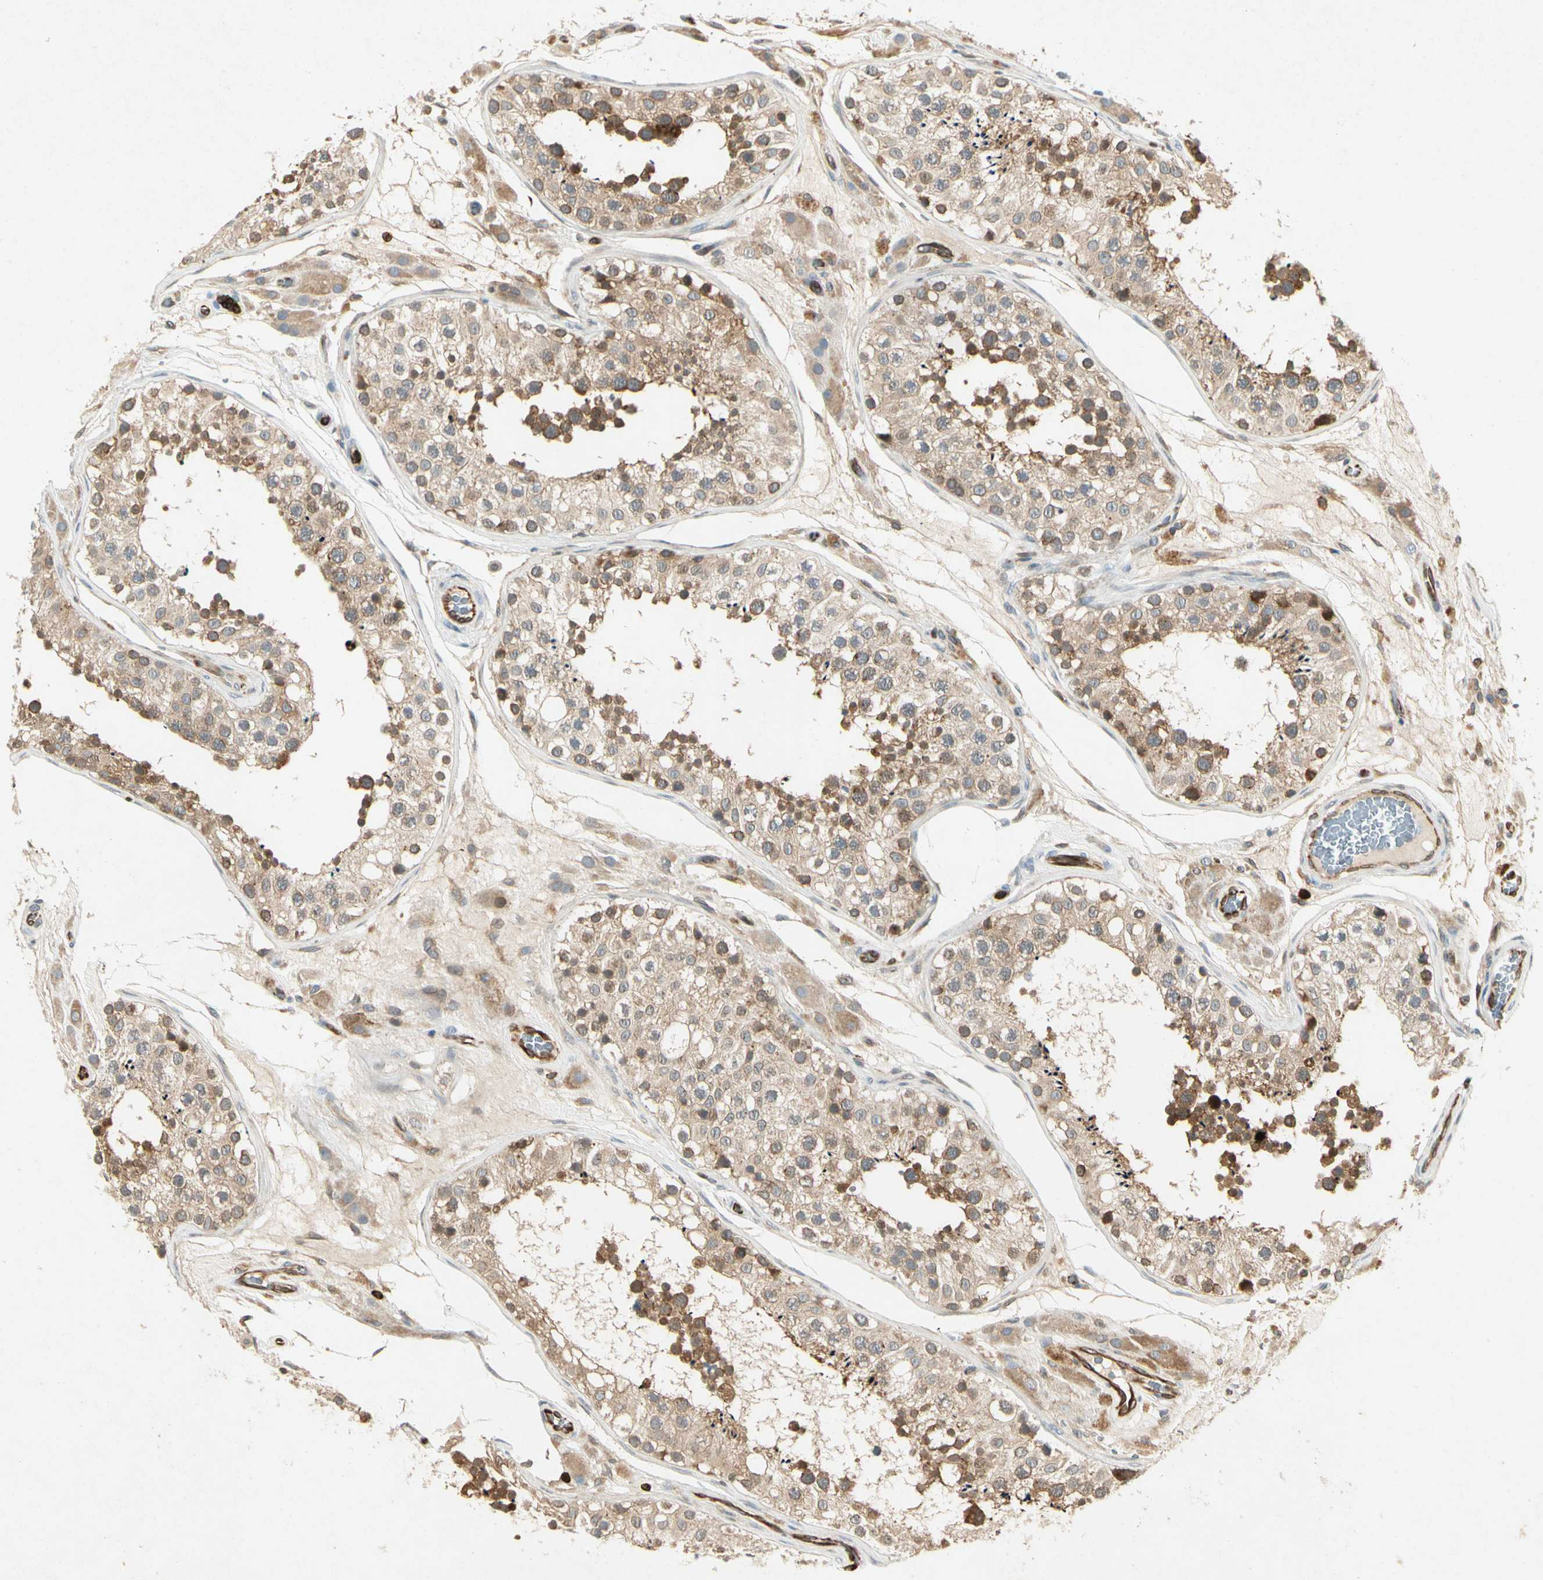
{"staining": {"intensity": "moderate", "quantity": ">75%", "location": "cytoplasmic/membranous"}, "tissue": "testis", "cell_type": "Cells in seminiferous ducts", "image_type": "normal", "snomed": [{"axis": "morphology", "description": "Normal tissue, NOS"}, {"axis": "topography", "description": "Testis"}], "caption": "Moderate cytoplasmic/membranous expression is appreciated in approximately >75% of cells in seminiferous ducts in normal testis.", "gene": "TAPBP", "patient": {"sex": "male", "age": 26}}